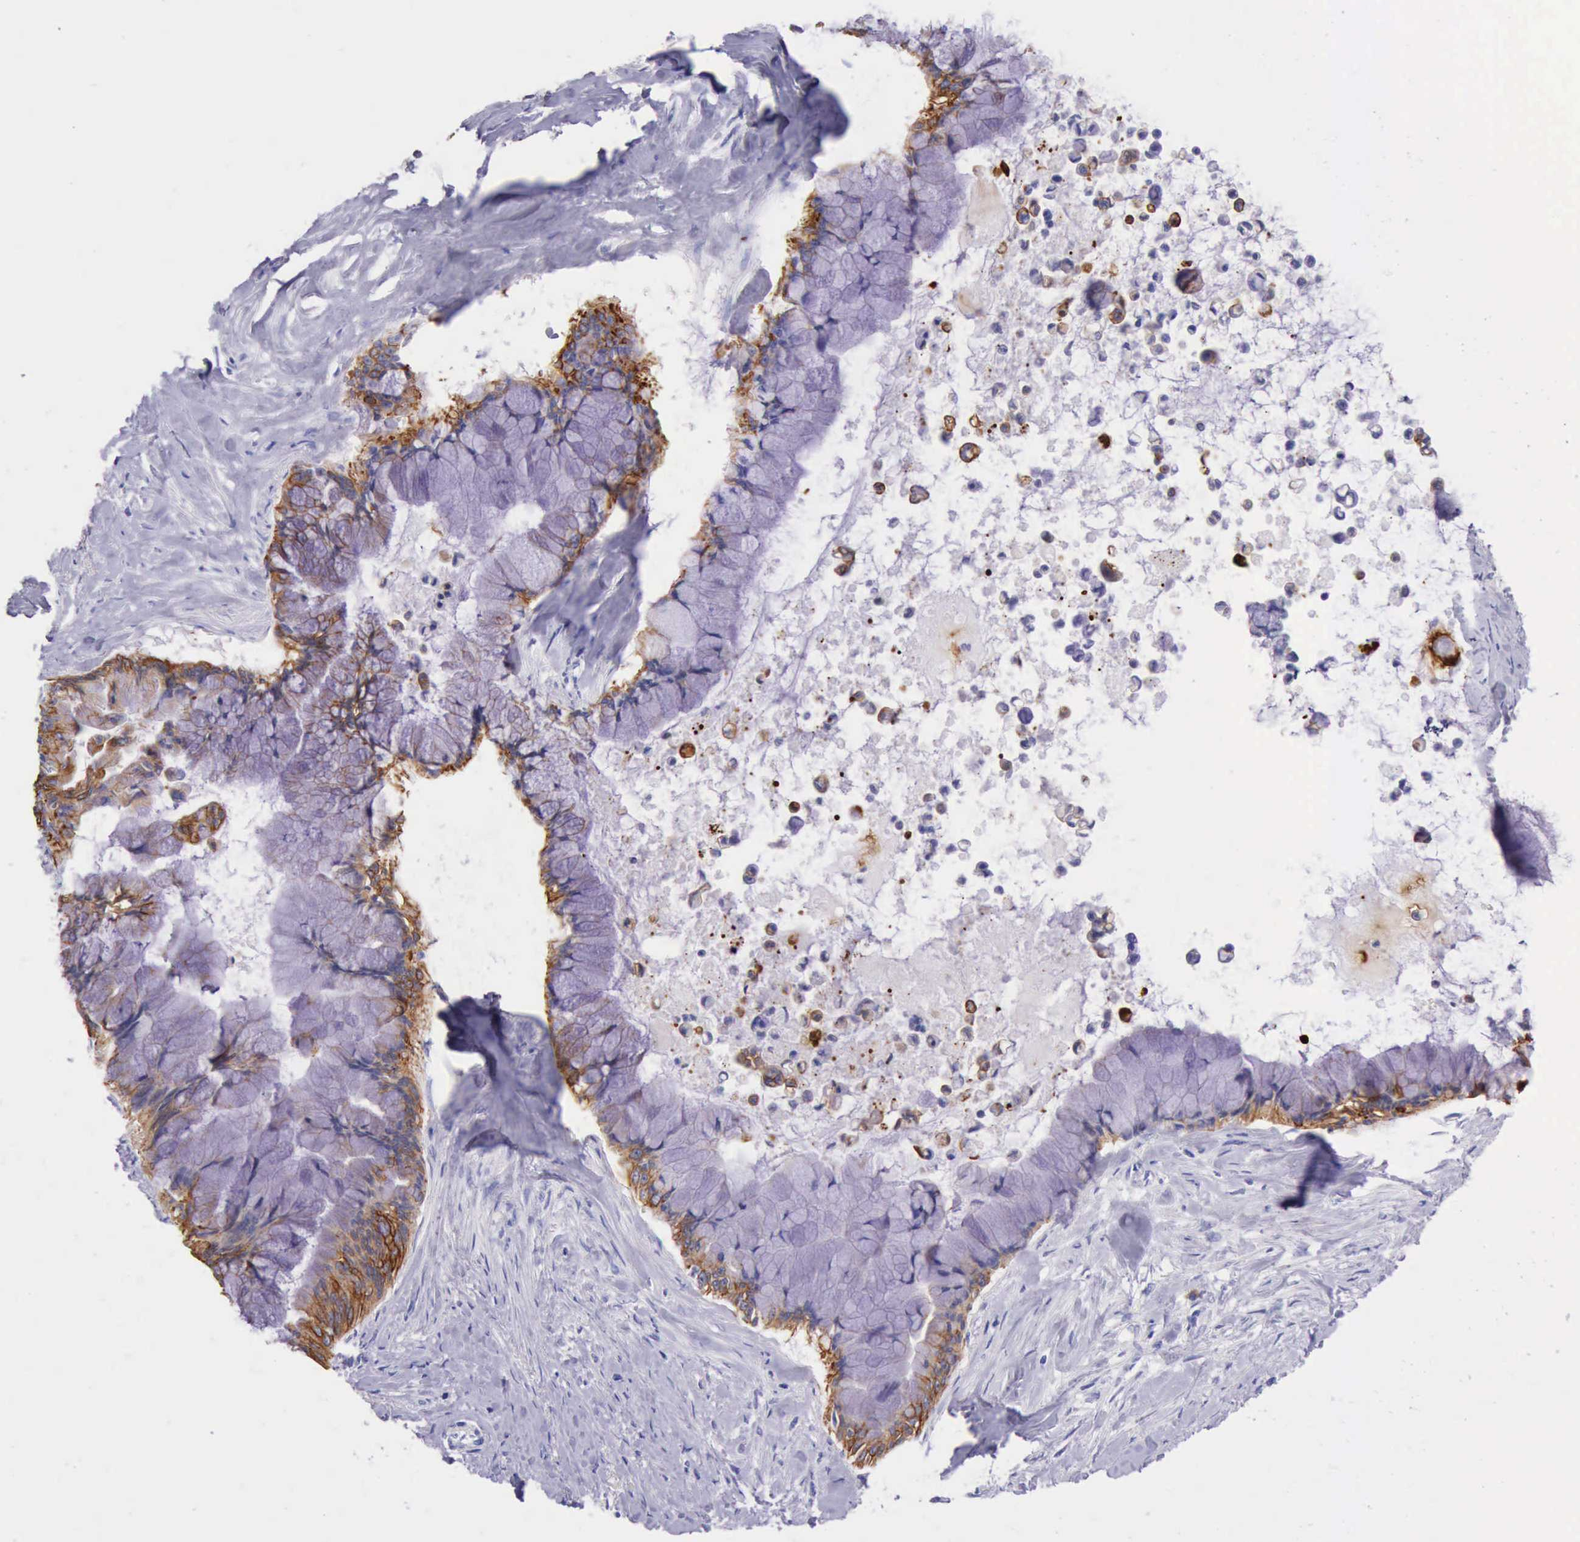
{"staining": {"intensity": "moderate", "quantity": ">75%", "location": "cytoplasmic/membranous"}, "tissue": "pancreatic cancer", "cell_type": "Tumor cells", "image_type": "cancer", "snomed": [{"axis": "morphology", "description": "Adenocarcinoma, NOS"}, {"axis": "topography", "description": "Pancreas"}], "caption": "IHC histopathology image of pancreatic adenocarcinoma stained for a protein (brown), which reveals medium levels of moderate cytoplasmic/membranous expression in about >75% of tumor cells.", "gene": "KRT8", "patient": {"sex": "male", "age": 59}}